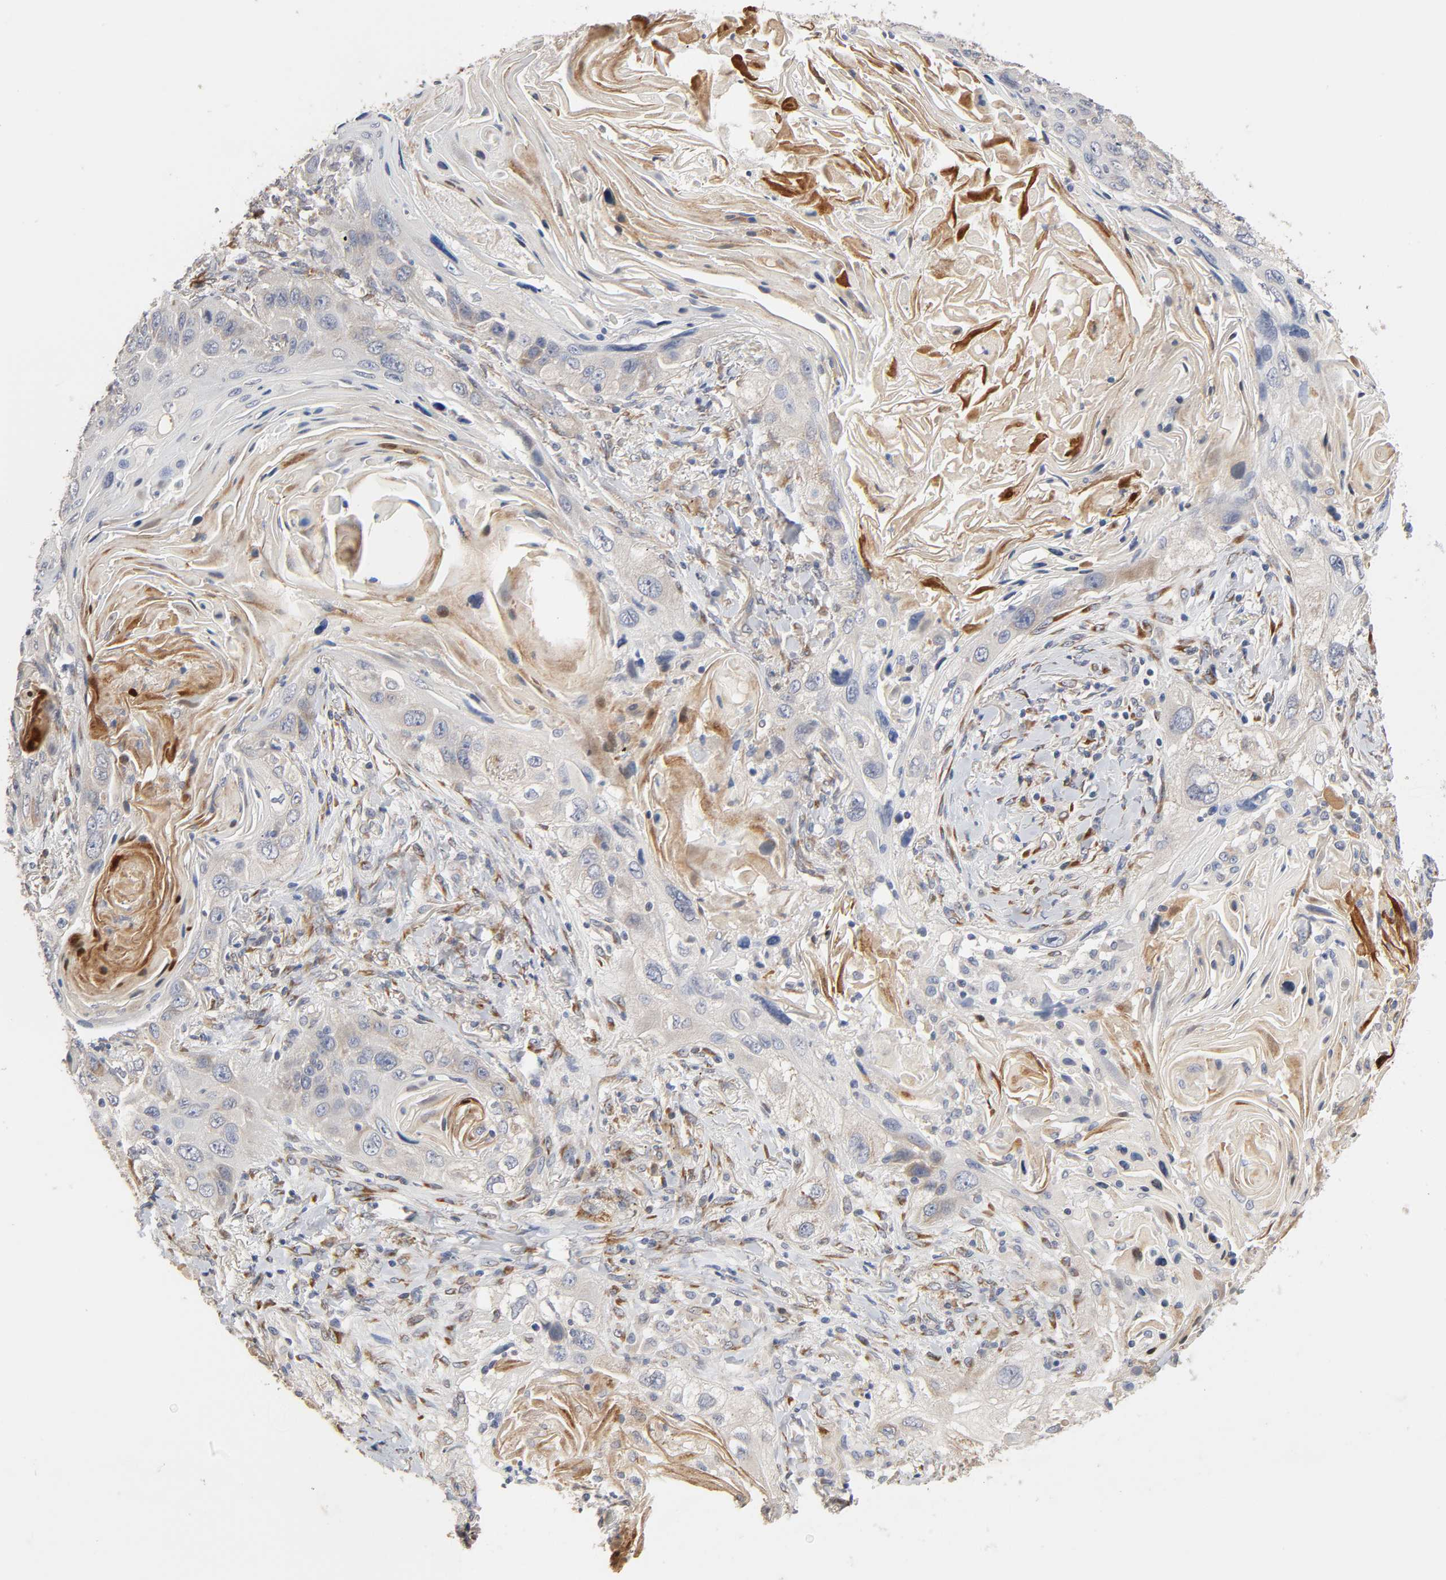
{"staining": {"intensity": "moderate", "quantity": "<25%", "location": "cytoplasmic/membranous"}, "tissue": "lung cancer", "cell_type": "Tumor cells", "image_type": "cancer", "snomed": [{"axis": "morphology", "description": "Squamous cell carcinoma, NOS"}, {"axis": "topography", "description": "Lung"}], "caption": "Human lung squamous cell carcinoma stained with a brown dye demonstrates moderate cytoplasmic/membranous positive positivity in approximately <25% of tumor cells.", "gene": "HDLBP", "patient": {"sex": "female", "age": 67}}